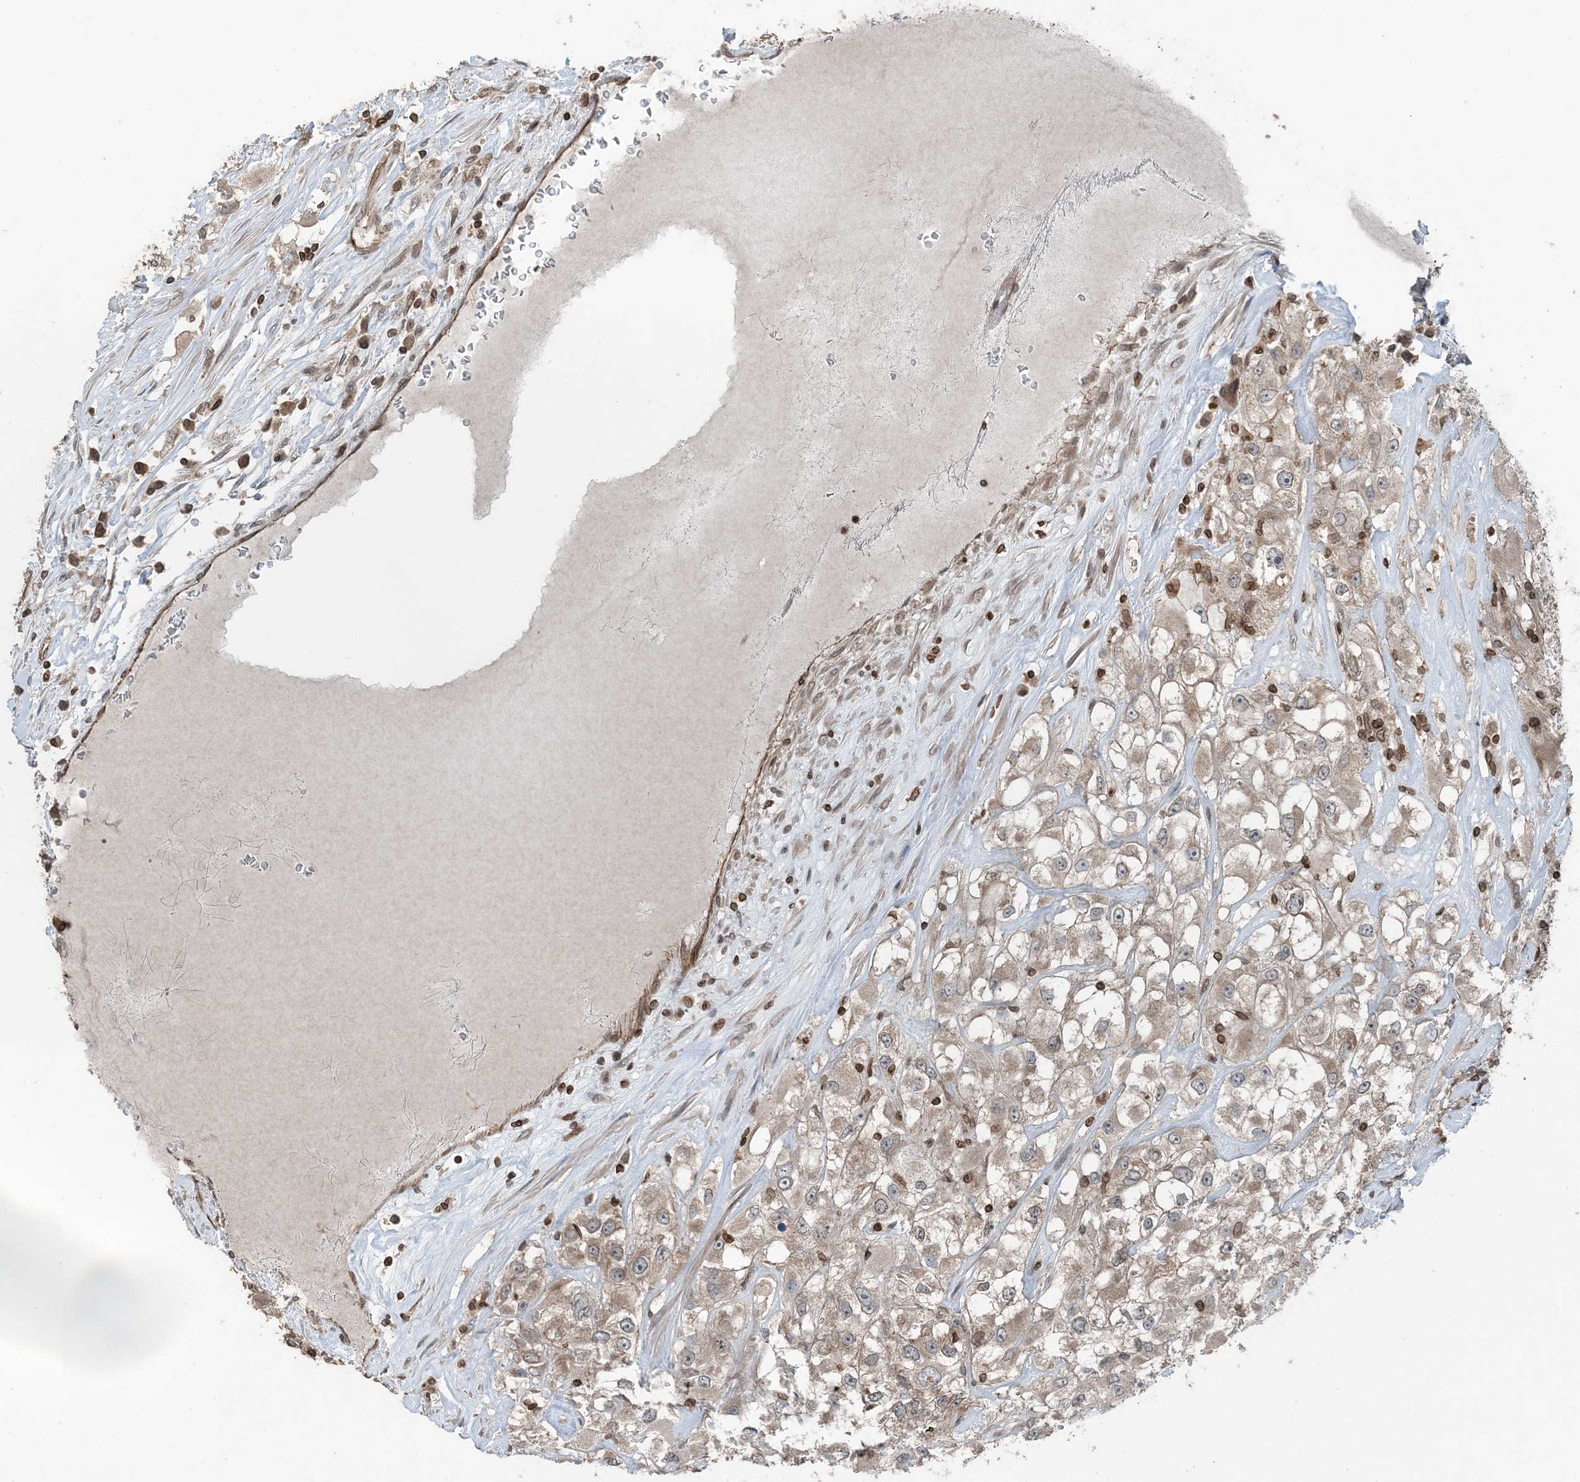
{"staining": {"intensity": "weak", "quantity": "25%-75%", "location": "cytoplasmic/membranous,nuclear"}, "tissue": "renal cancer", "cell_type": "Tumor cells", "image_type": "cancer", "snomed": [{"axis": "morphology", "description": "Adenocarcinoma, NOS"}, {"axis": "topography", "description": "Kidney"}], "caption": "IHC image of neoplastic tissue: renal cancer stained using IHC displays low levels of weak protein expression localized specifically in the cytoplasmic/membranous and nuclear of tumor cells, appearing as a cytoplasmic/membranous and nuclear brown color.", "gene": "ZFAND2B", "patient": {"sex": "female", "age": 52}}